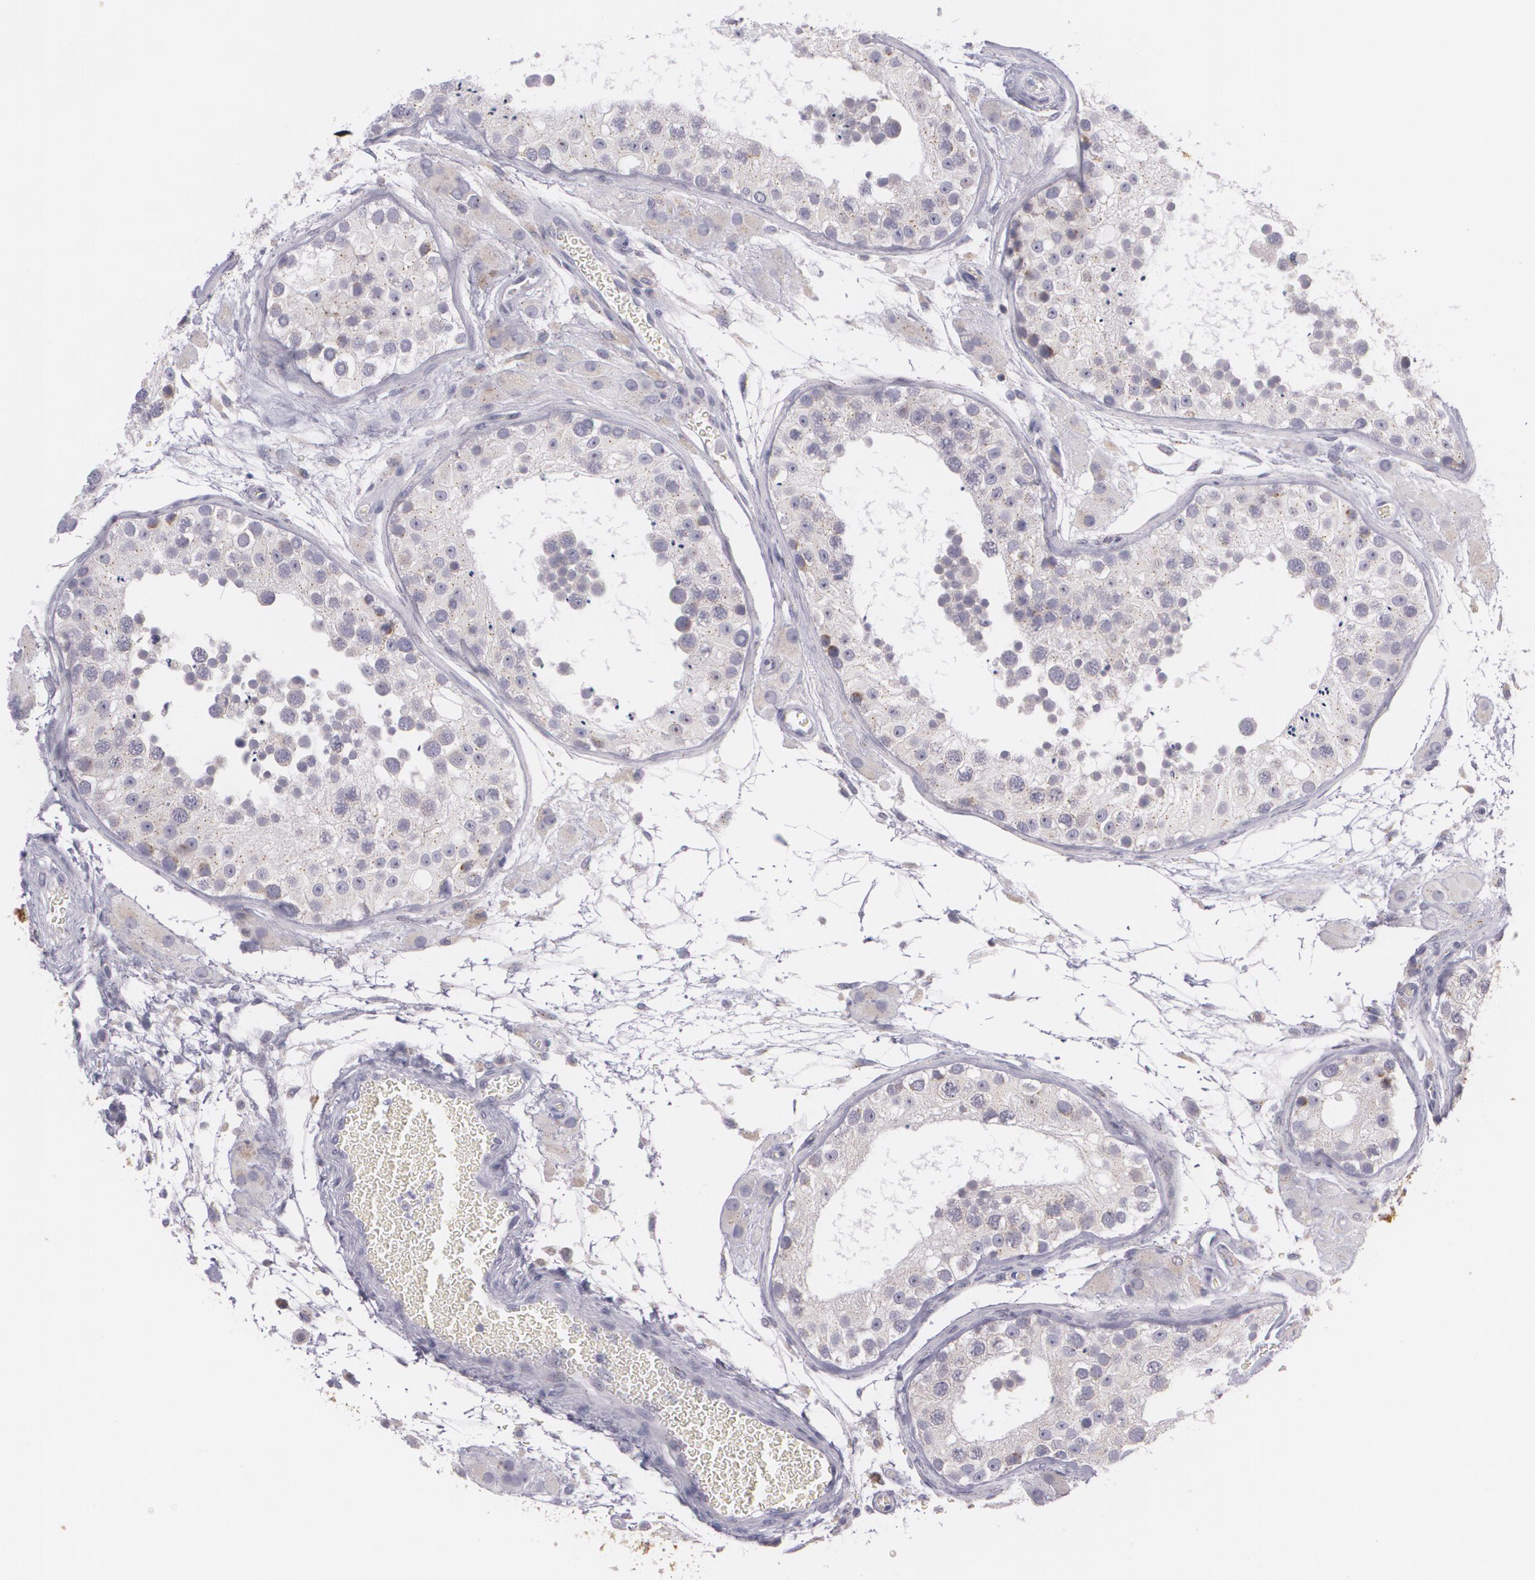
{"staining": {"intensity": "negative", "quantity": "none", "location": "none"}, "tissue": "testis", "cell_type": "Cells in seminiferous ducts", "image_type": "normal", "snomed": [{"axis": "morphology", "description": "Normal tissue, NOS"}, {"axis": "topography", "description": "Testis"}], "caption": "High magnification brightfield microscopy of normal testis stained with DAB (brown) and counterstained with hematoxylin (blue): cells in seminiferous ducts show no significant staining. The staining was performed using DAB (3,3'-diaminobenzidine) to visualize the protein expression in brown, while the nuclei were stained in blue with hematoxylin (Magnification: 20x).", "gene": "CILK1", "patient": {"sex": "male", "age": 26}}